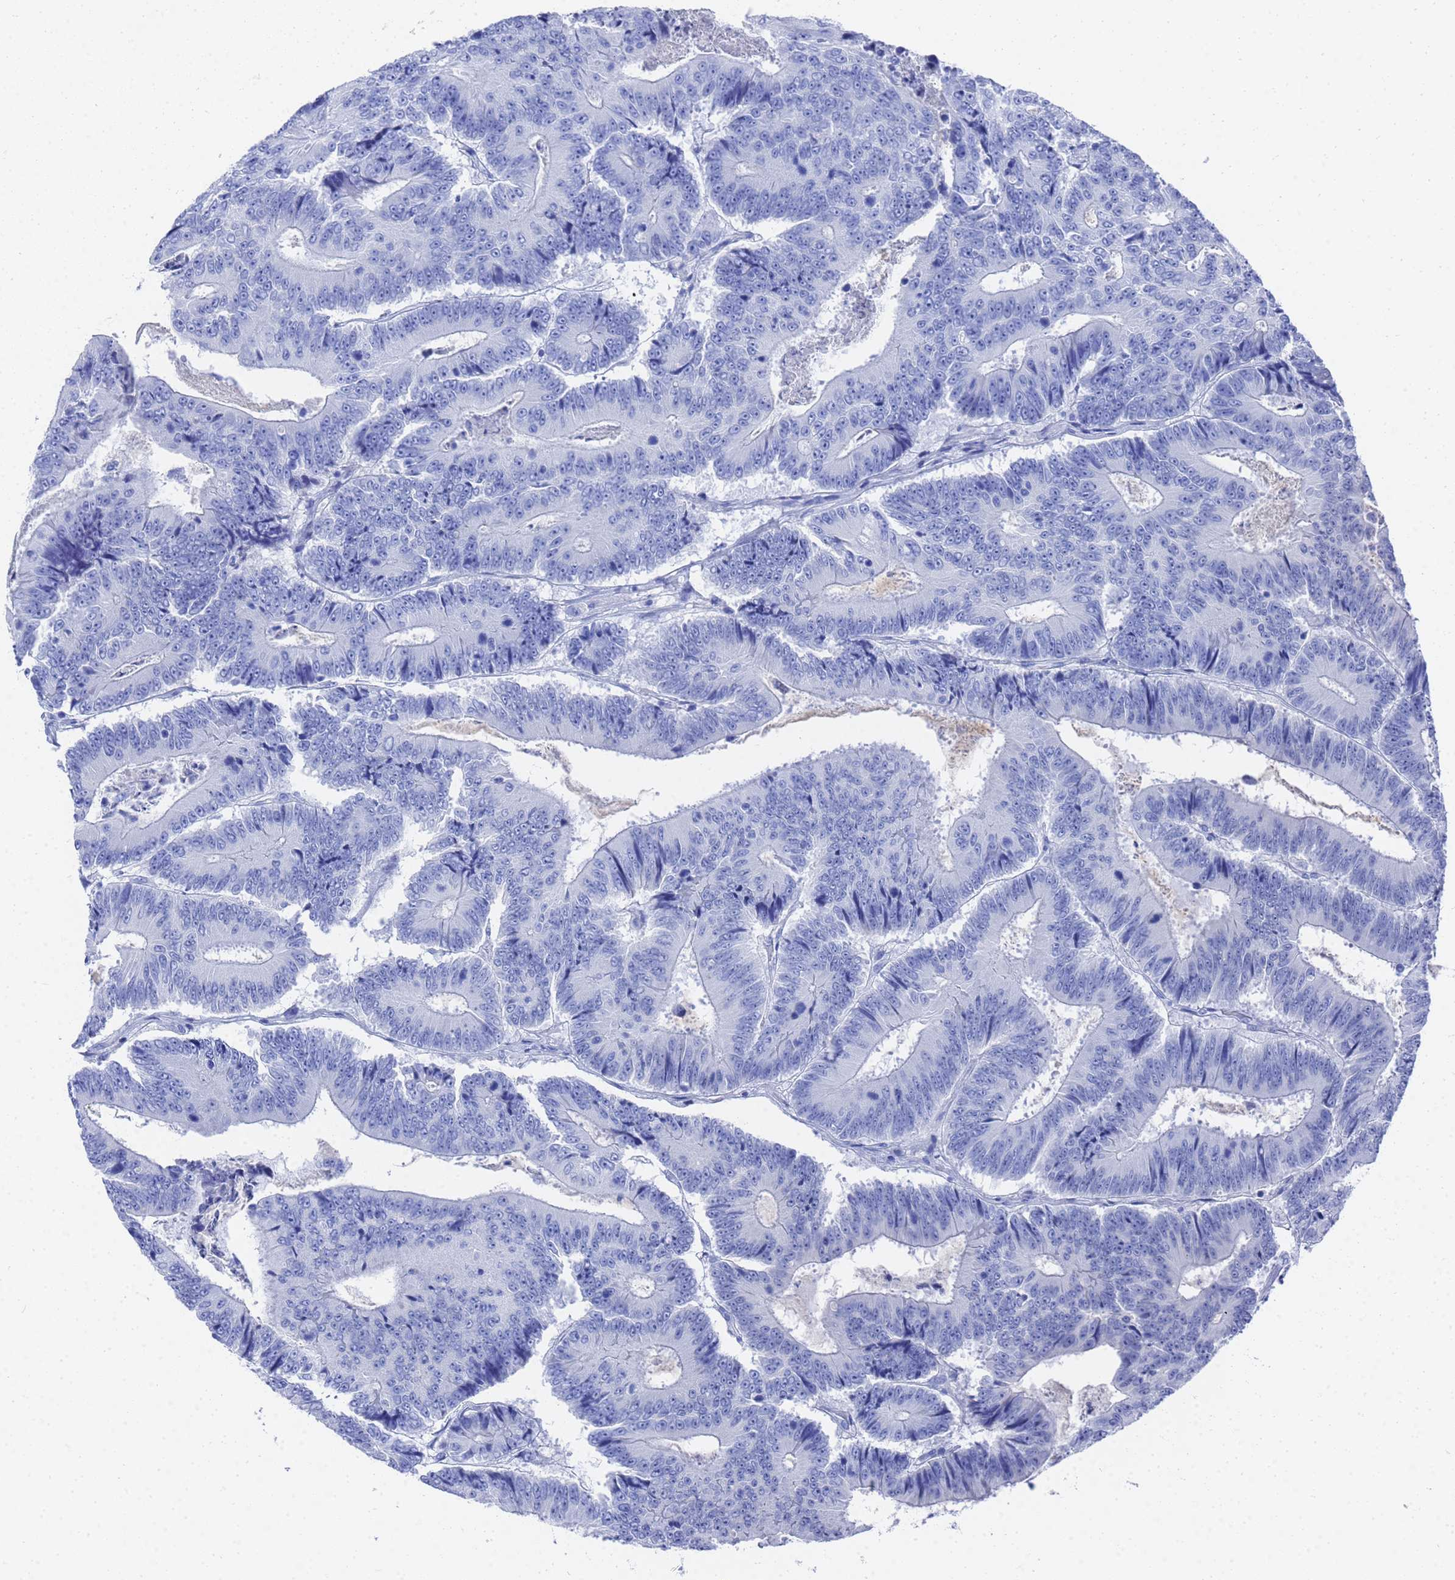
{"staining": {"intensity": "negative", "quantity": "none", "location": "none"}, "tissue": "colorectal cancer", "cell_type": "Tumor cells", "image_type": "cancer", "snomed": [{"axis": "morphology", "description": "Adenocarcinoma, NOS"}, {"axis": "topography", "description": "Colon"}], "caption": "Tumor cells are negative for brown protein staining in adenocarcinoma (colorectal).", "gene": "GGT1", "patient": {"sex": "male", "age": 83}}